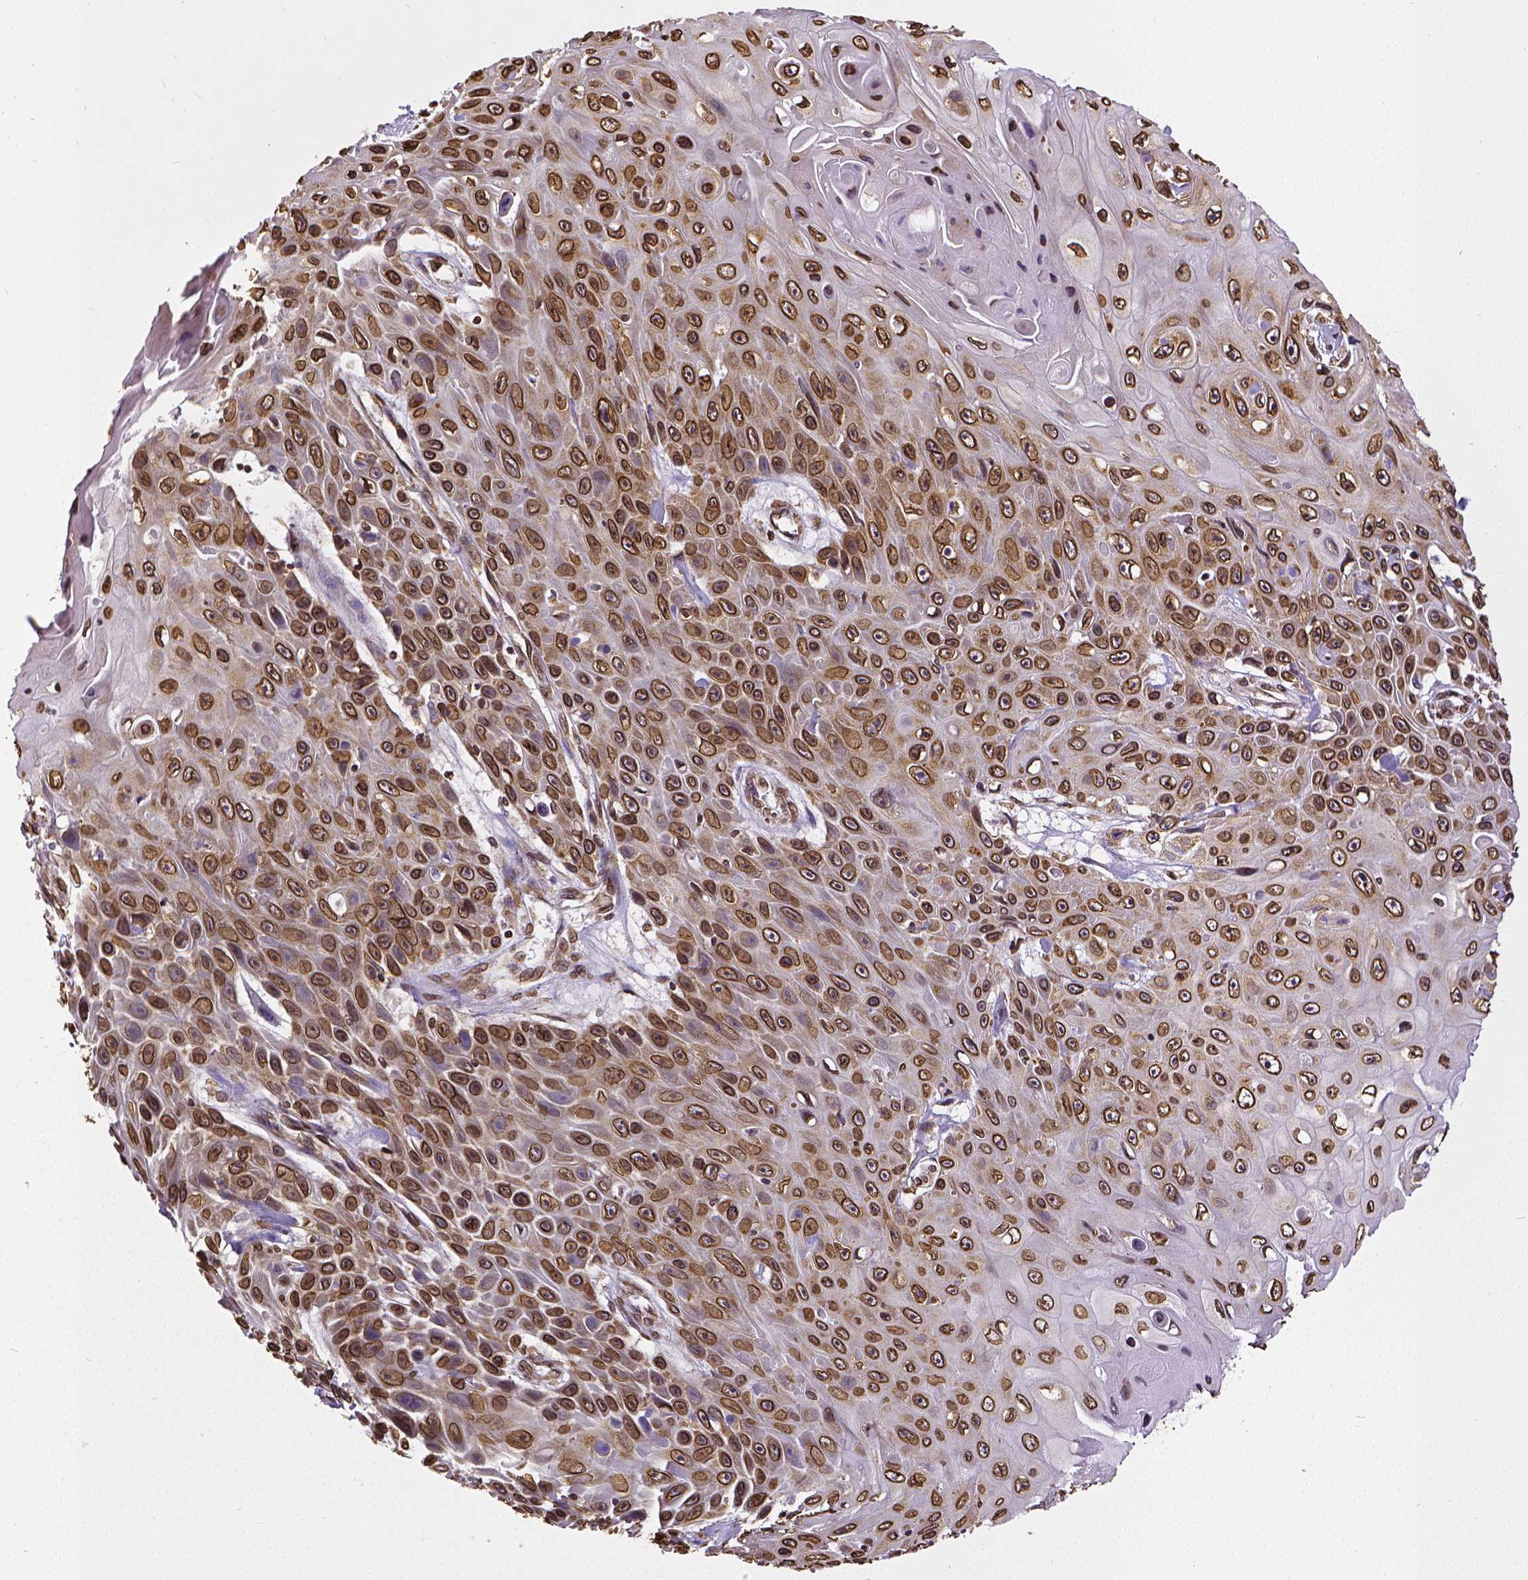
{"staining": {"intensity": "strong", "quantity": ">75%", "location": "cytoplasmic/membranous,nuclear"}, "tissue": "skin cancer", "cell_type": "Tumor cells", "image_type": "cancer", "snomed": [{"axis": "morphology", "description": "Squamous cell carcinoma, NOS"}, {"axis": "topography", "description": "Skin"}], "caption": "Squamous cell carcinoma (skin) was stained to show a protein in brown. There is high levels of strong cytoplasmic/membranous and nuclear positivity in about >75% of tumor cells.", "gene": "MTDH", "patient": {"sex": "male", "age": 82}}